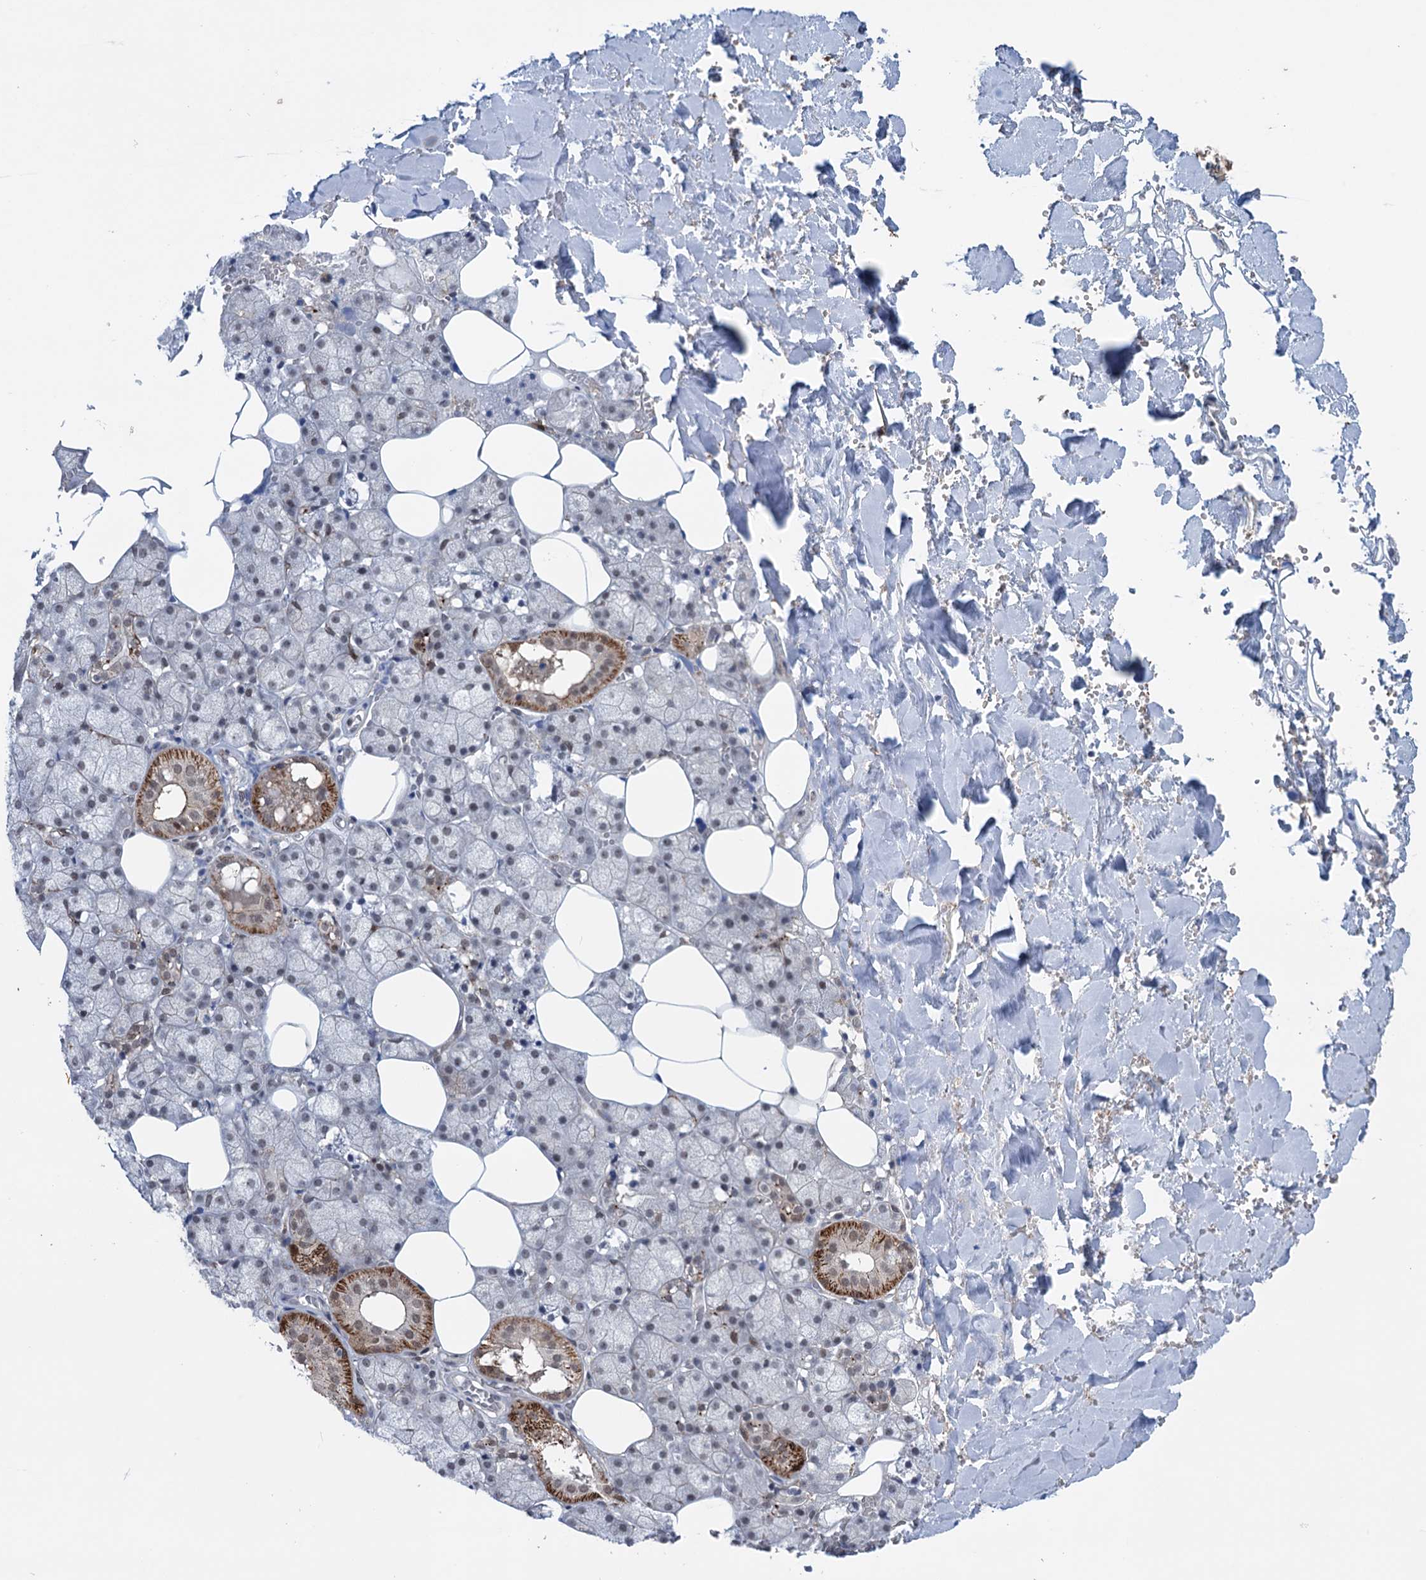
{"staining": {"intensity": "moderate", "quantity": "<25%", "location": "cytoplasmic/membranous"}, "tissue": "salivary gland", "cell_type": "Glandular cells", "image_type": "normal", "snomed": [{"axis": "morphology", "description": "Normal tissue, NOS"}, {"axis": "topography", "description": "Salivary gland"}], "caption": "High-magnification brightfield microscopy of unremarkable salivary gland stained with DAB (brown) and counterstained with hematoxylin (blue). glandular cells exhibit moderate cytoplasmic/membranous positivity is appreciated in about<25% of cells. Immunohistochemistry stains the protein of interest in brown and the nuclei are stained blue.", "gene": "FAM53A", "patient": {"sex": "male", "age": 62}}